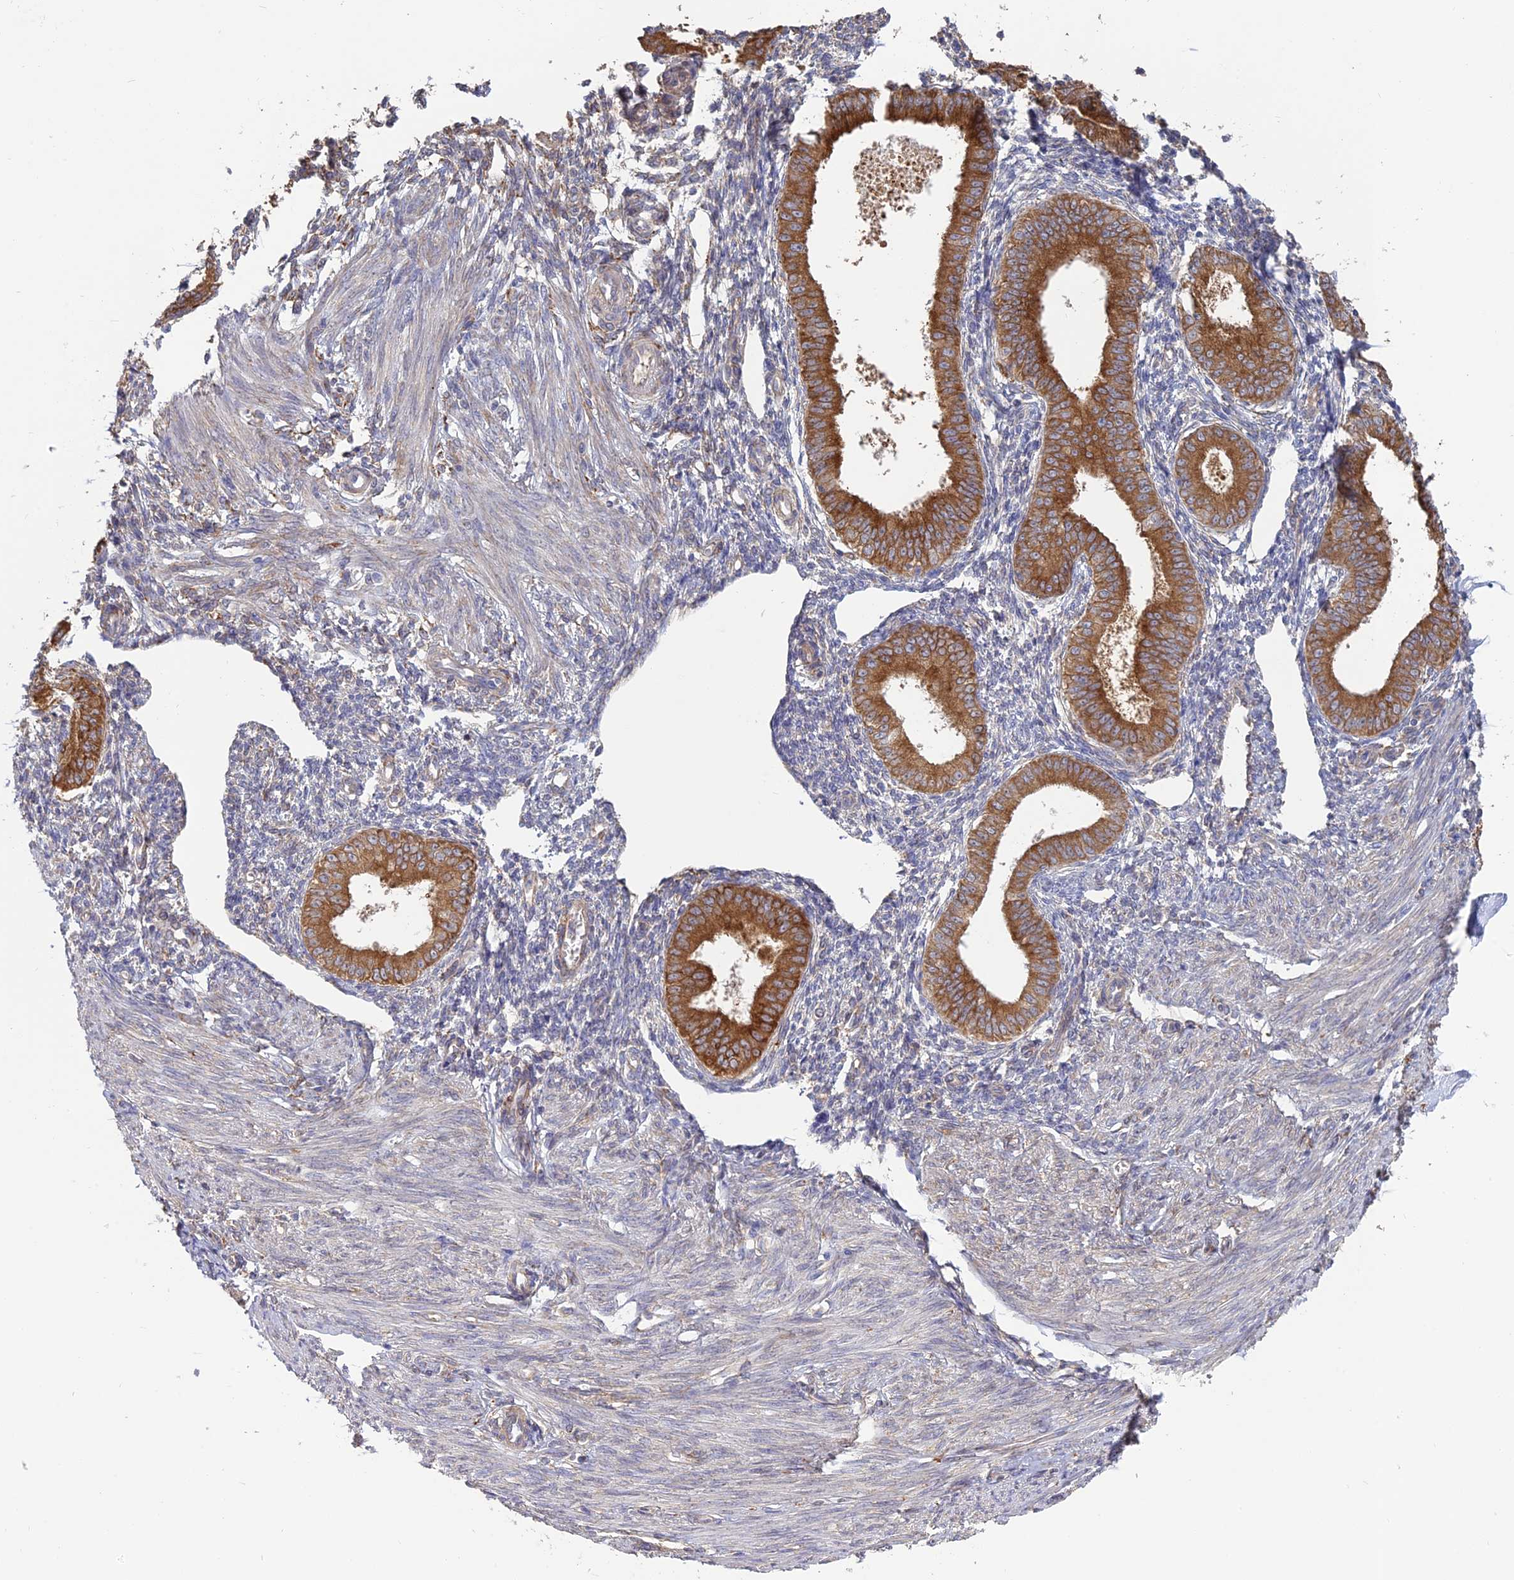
{"staining": {"intensity": "negative", "quantity": "none", "location": "none"}, "tissue": "endometrium", "cell_type": "Cells in endometrial stroma", "image_type": "normal", "snomed": [{"axis": "morphology", "description": "Normal tissue, NOS"}, {"axis": "topography", "description": "Uterus"}, {"axis": "topography", "description": "Endometrium"}], "caption": "Human endometrium stained for a protein using immunohistochemistry (IHC) shows no staining in cells in endometrial stroma.", "gene": "PPIC", "patient": {"sex": "female", "age": 48}}